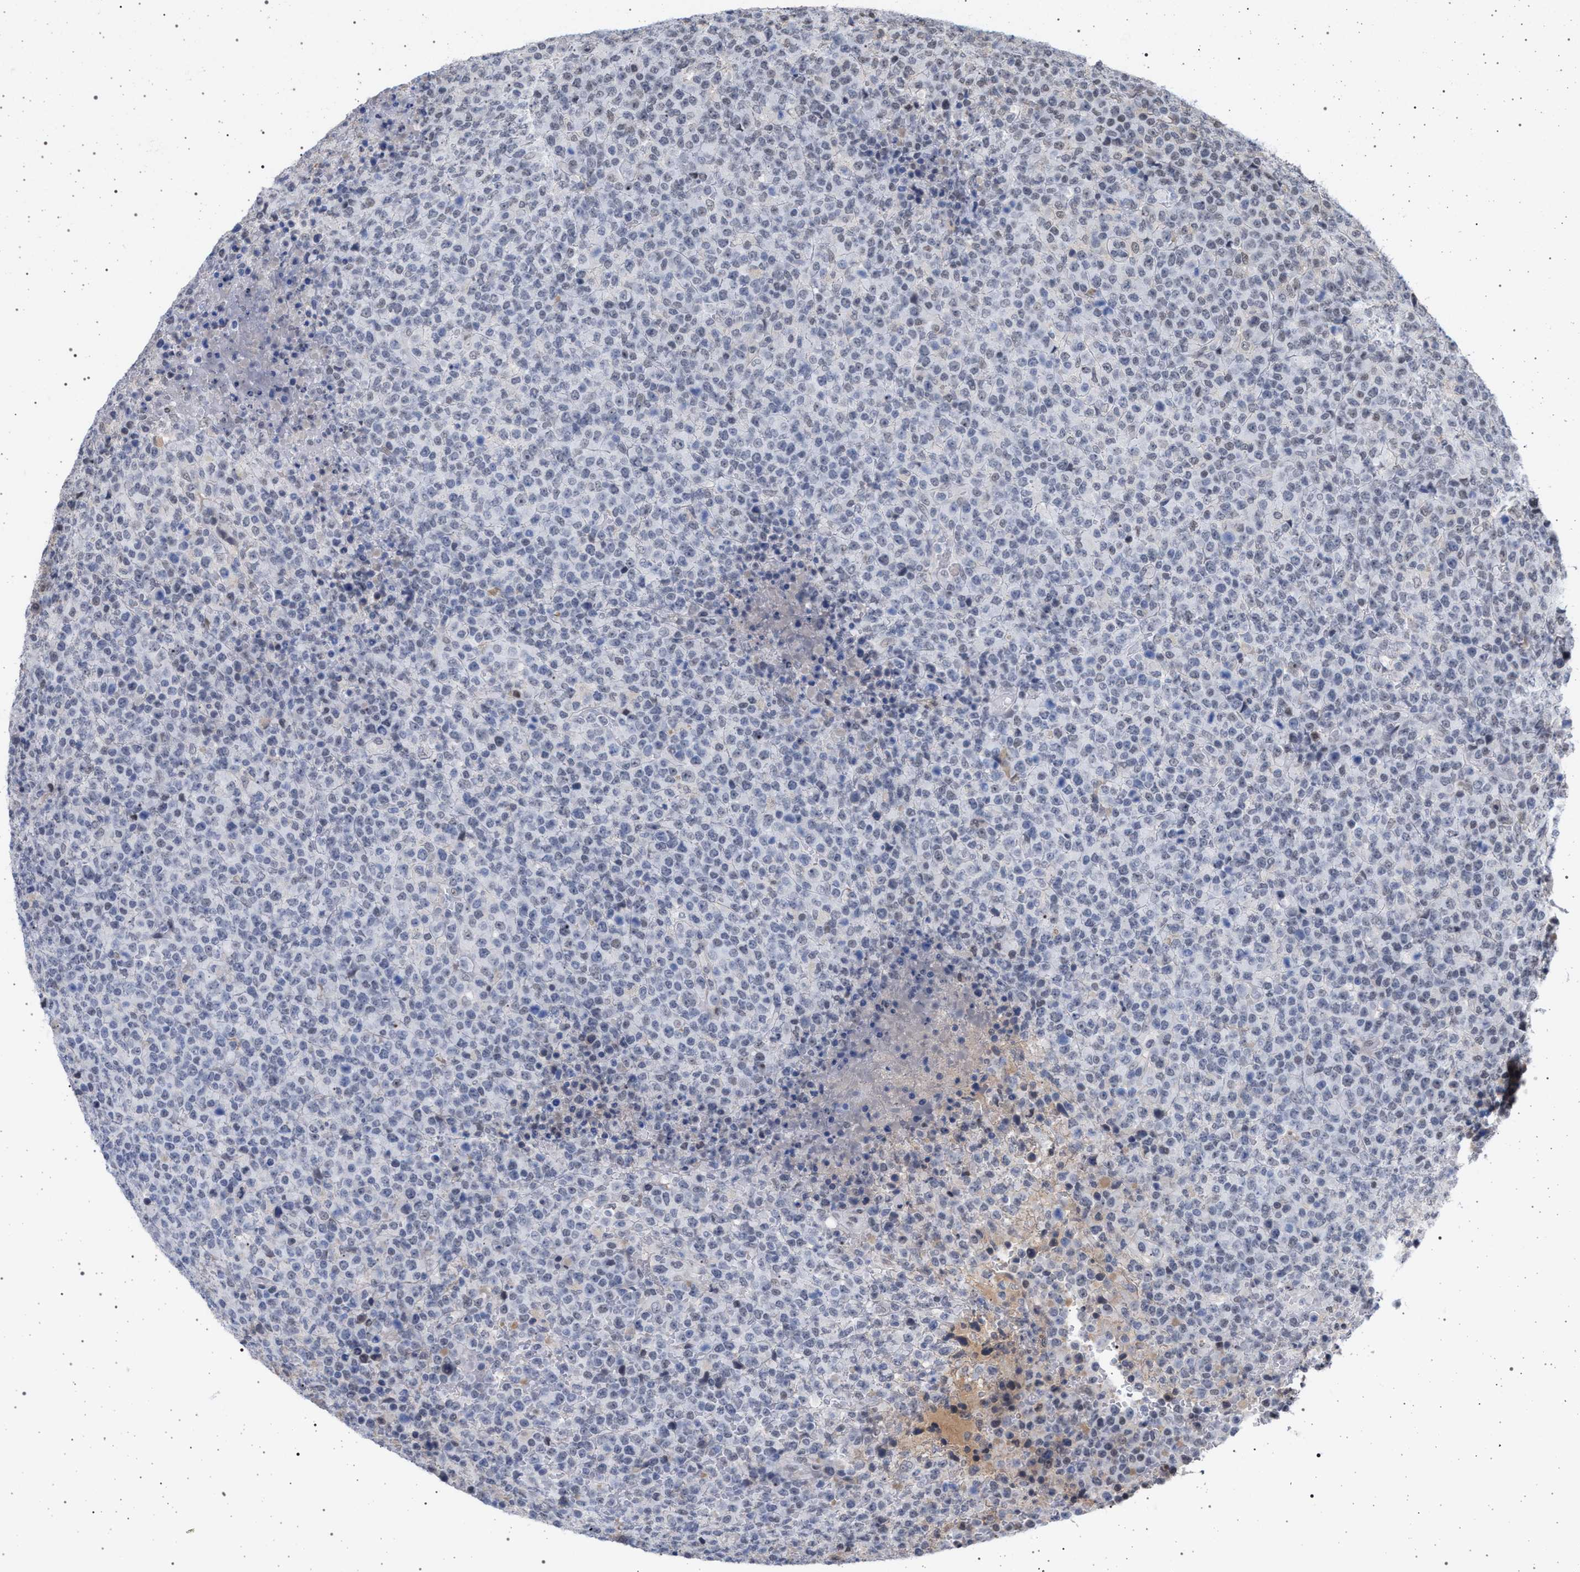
{"staining": {"intensity": "negative", "quantity": "none", "location": "none"}, "tissue": "lymphoma", "cell_type": "Tumor cells", "image_type": "cancer", "snomed": [{"axis": "morphology", "description": "Malignant lymphoma, non-Hodgkin's type, High grade"}, {"axis": "topography", "description": "Lymph node"}], "caption": "There is no significant expression in tumor cells of malignant lymphoma, non-Hodgkin's type (high-grade).", "gene": "PHF12", "patient": {"sex": "male", "age": 13}}